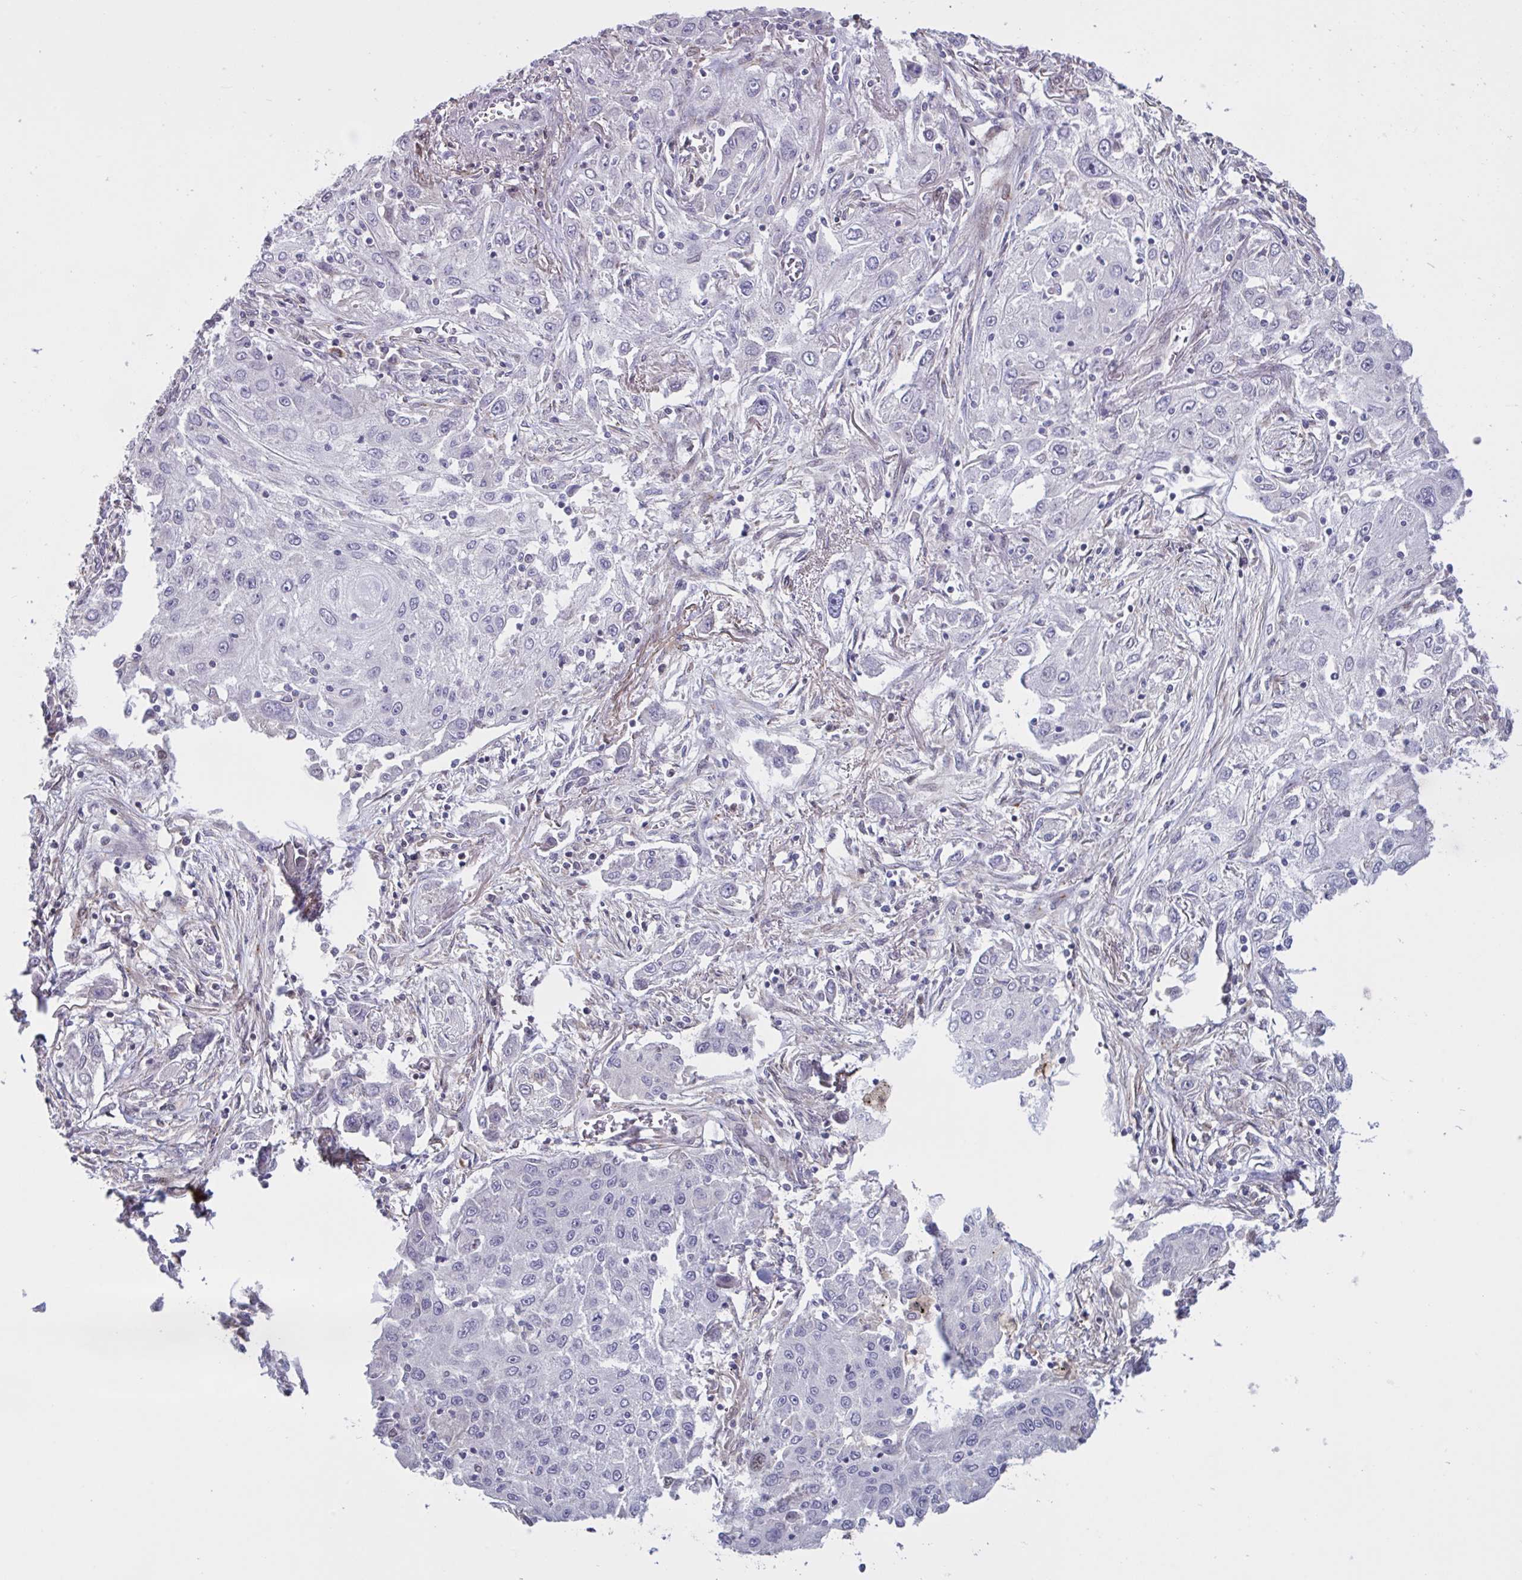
{"staining": {"intensity": "negative", "quantity": "none", "location": "none"}, "tissue": "lung cancer", "cell_type": "Tumor cells", "image_type": "cancer", "snomed": [{"axis": "morphology", "description": "Squamous cell carcinoma, NOS"}, {"axis": "topography", "description": "Lung"}], "caption": "Micrograph shows no protein positivity in tumor cells of lung cancer (squamous cell carcinoma) tissue.", "gene": "MRGPRX2", "patient": {"sex": "female", "age": 69}}